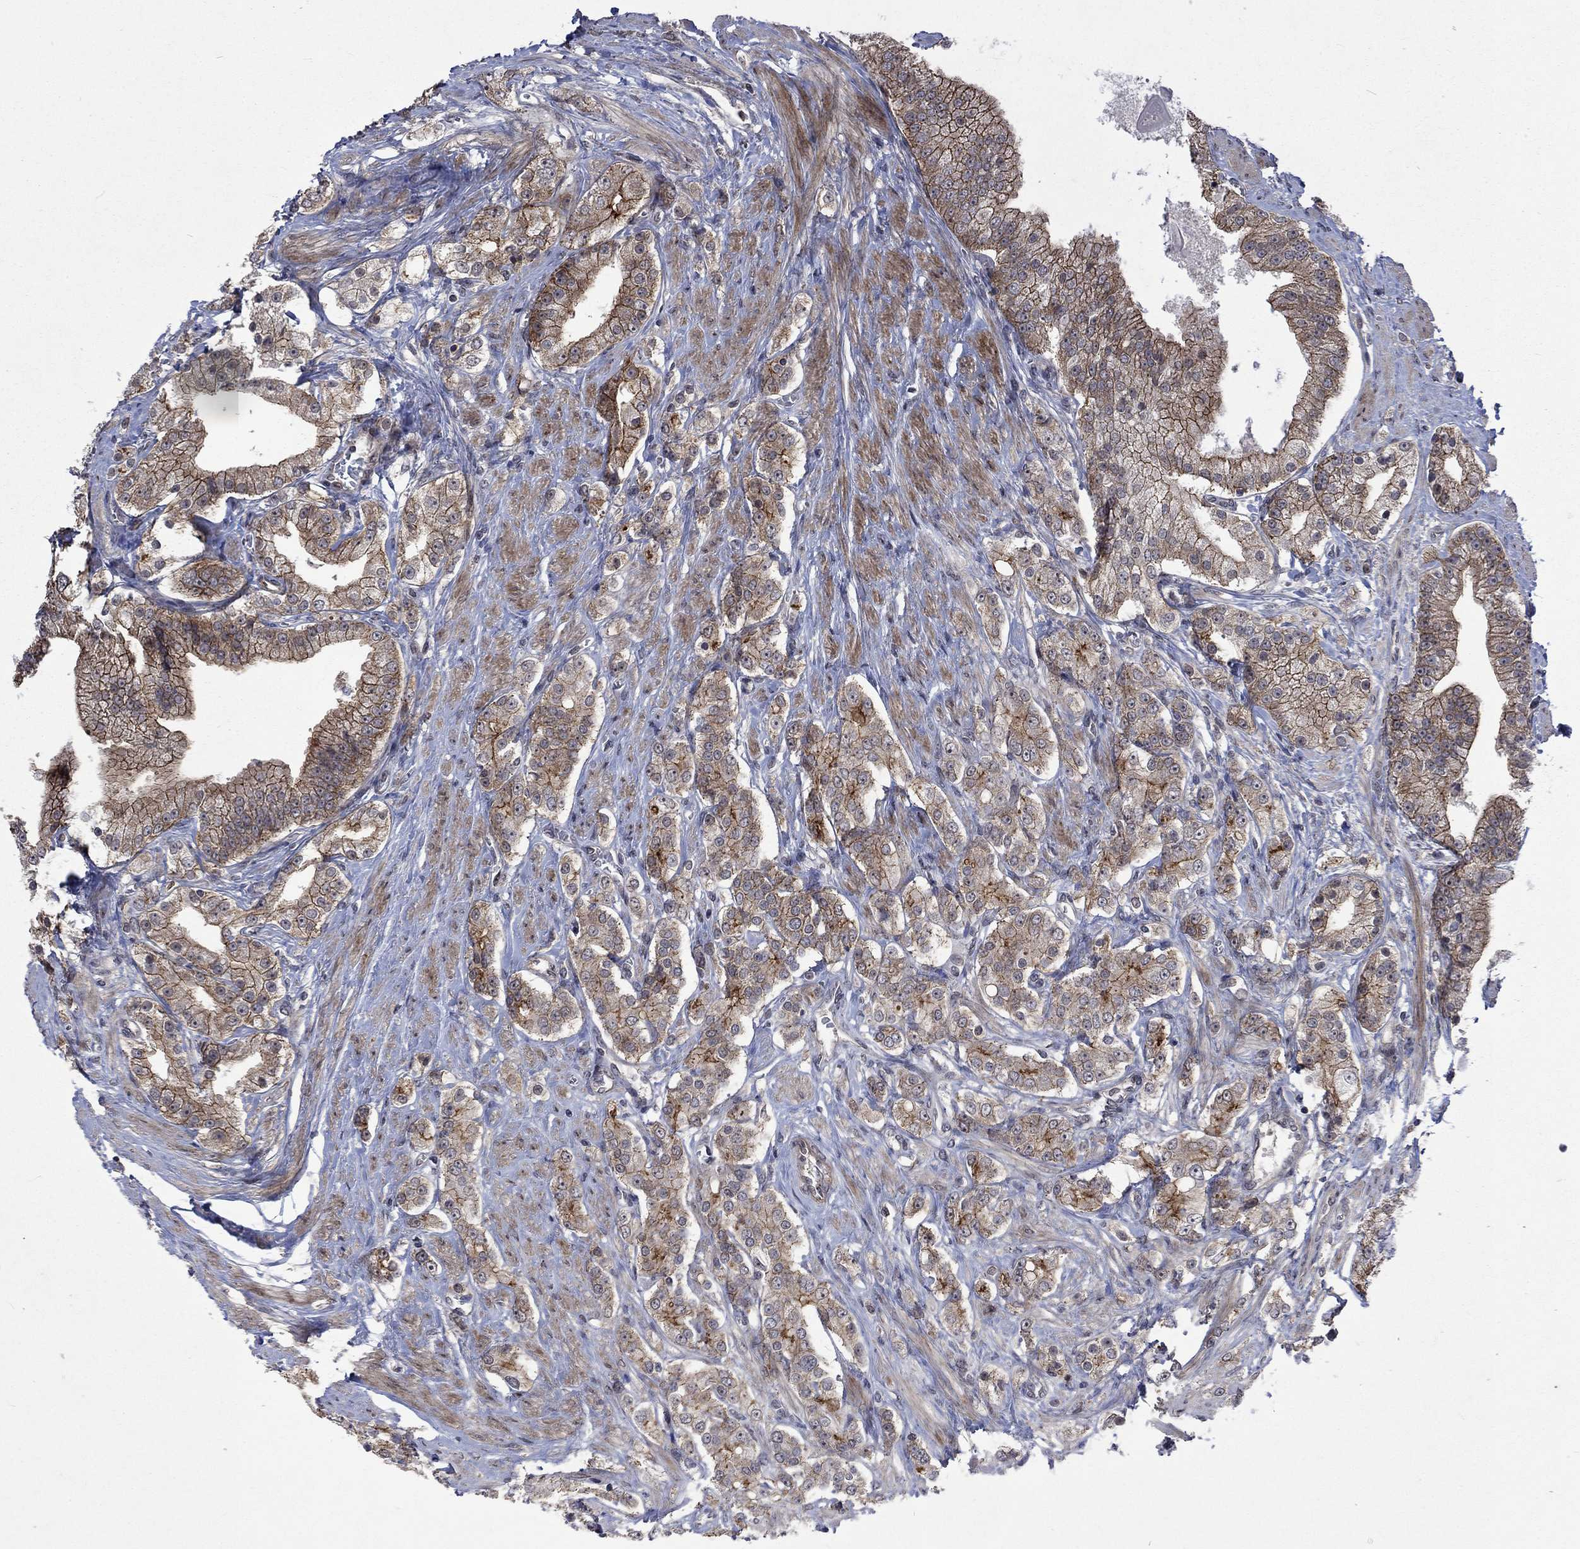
{"staining": {"intensity": "strong", "quantity": "25%-75%", "location": "cytoplasmic/membranous"}, "tissue": "prostate cancer", "cell_type": "Tumor cells", "image_type": "cancer", "snomed": [{"axis": "morphology", "description": "Adenocarcinoma, NOS"}, {"axis": "topography", "description": "Prostate and seminal vesicle, NOS"}, {"axis": "topography", "description": "Prostate"}], "caption": "Strong cytoplasmic/membranous protein staining is identified in approximately 25%-75% of tumor cells in prostate cancer (adenocarcinoma).", "gene": "PPP1R9A", "patient": {"sex": "male", "age": 67}}